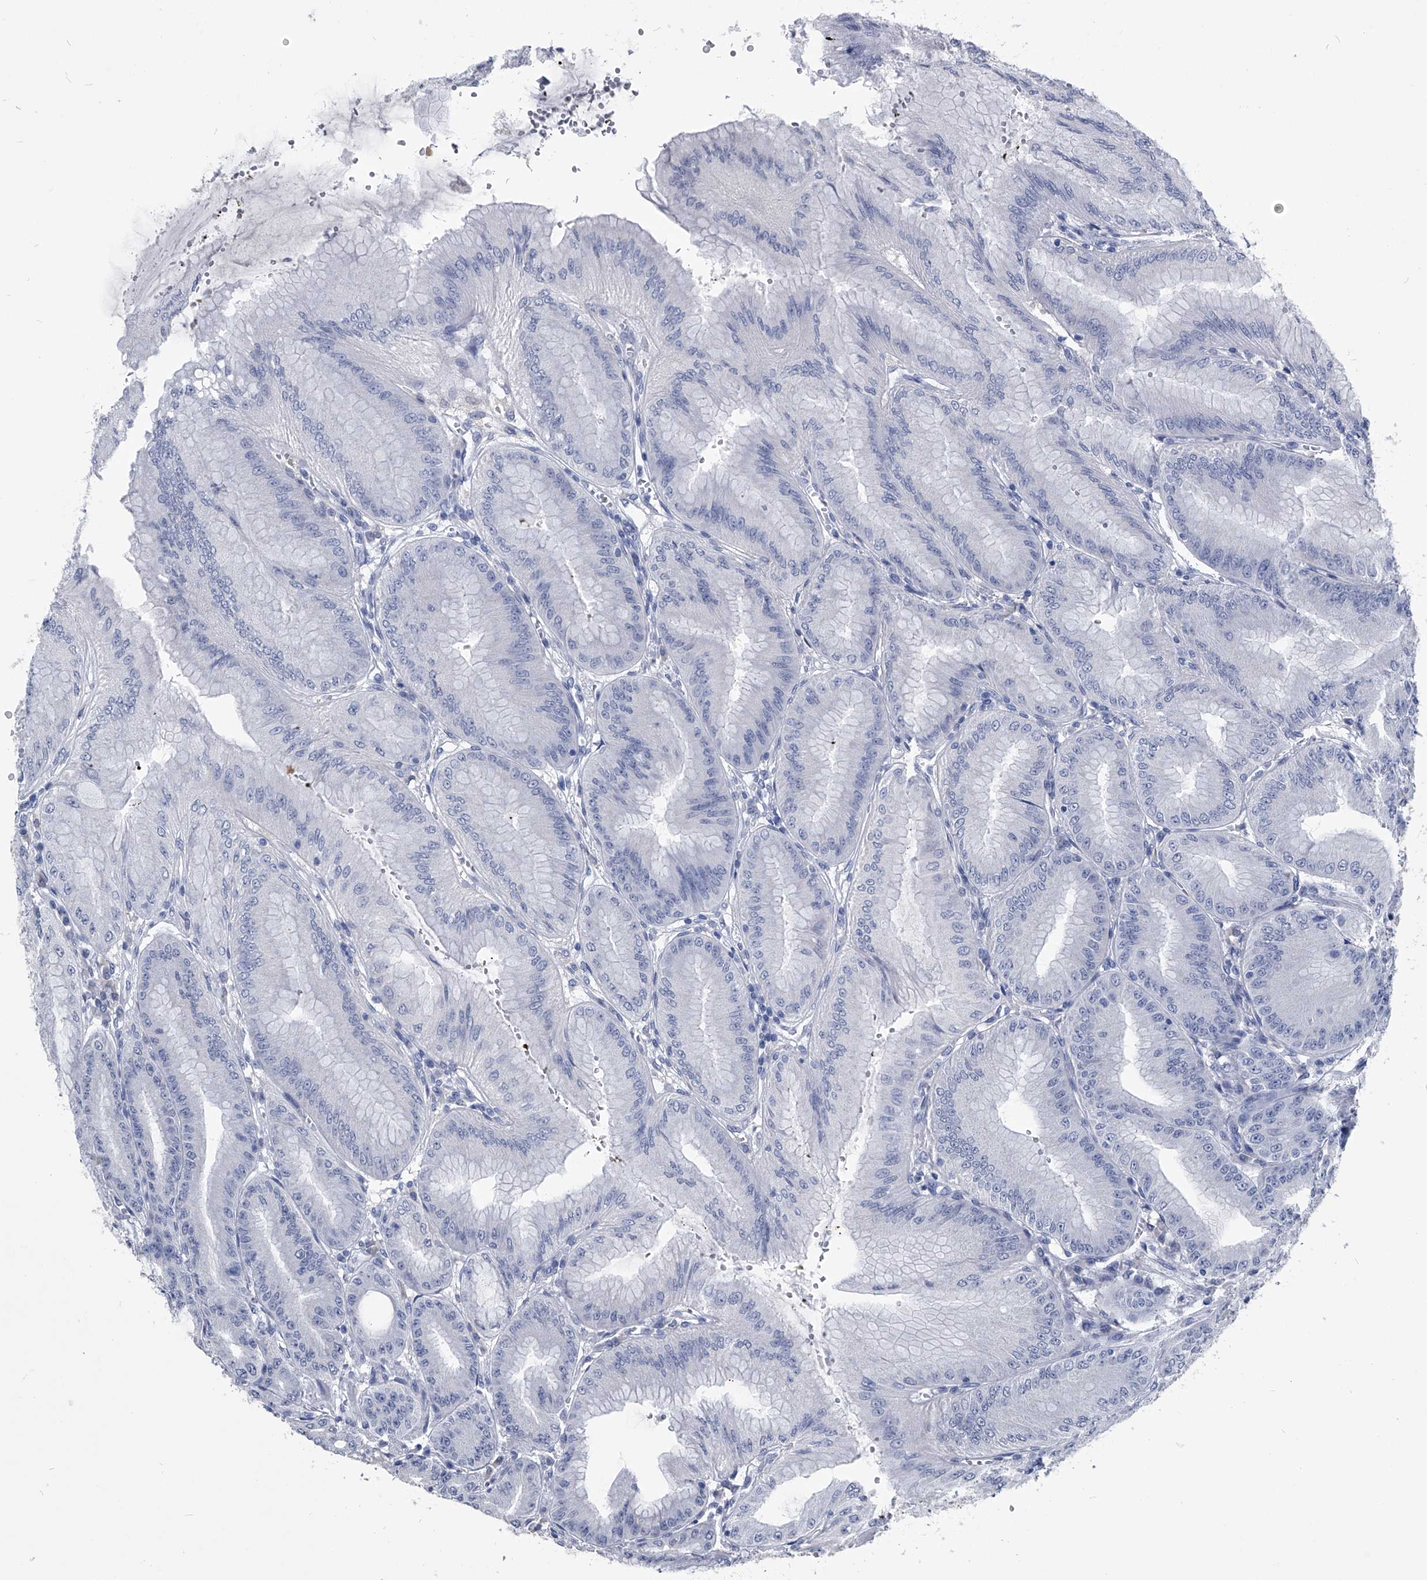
{"staining": {"intensity": "weak", "quantity": "25%-75%", "location": "cytoplasmic/membranous"}, "tissue": "stomach", "cell_type": "Glandular cells", "image_type": "normal", "snomed": [{"axis": "morphology", "description": "Normal tissue, NOS"}, {"axis": "topography", "description": "Stomach, lower"}], "caption": "Human stomach stained for a protein (brown) shows weak cytoplasmic/membranous positive expression in approximately 25%-75% of glandular cells.", "gene": "PDXK", "patient": {"sex": "male", "age": 71}}